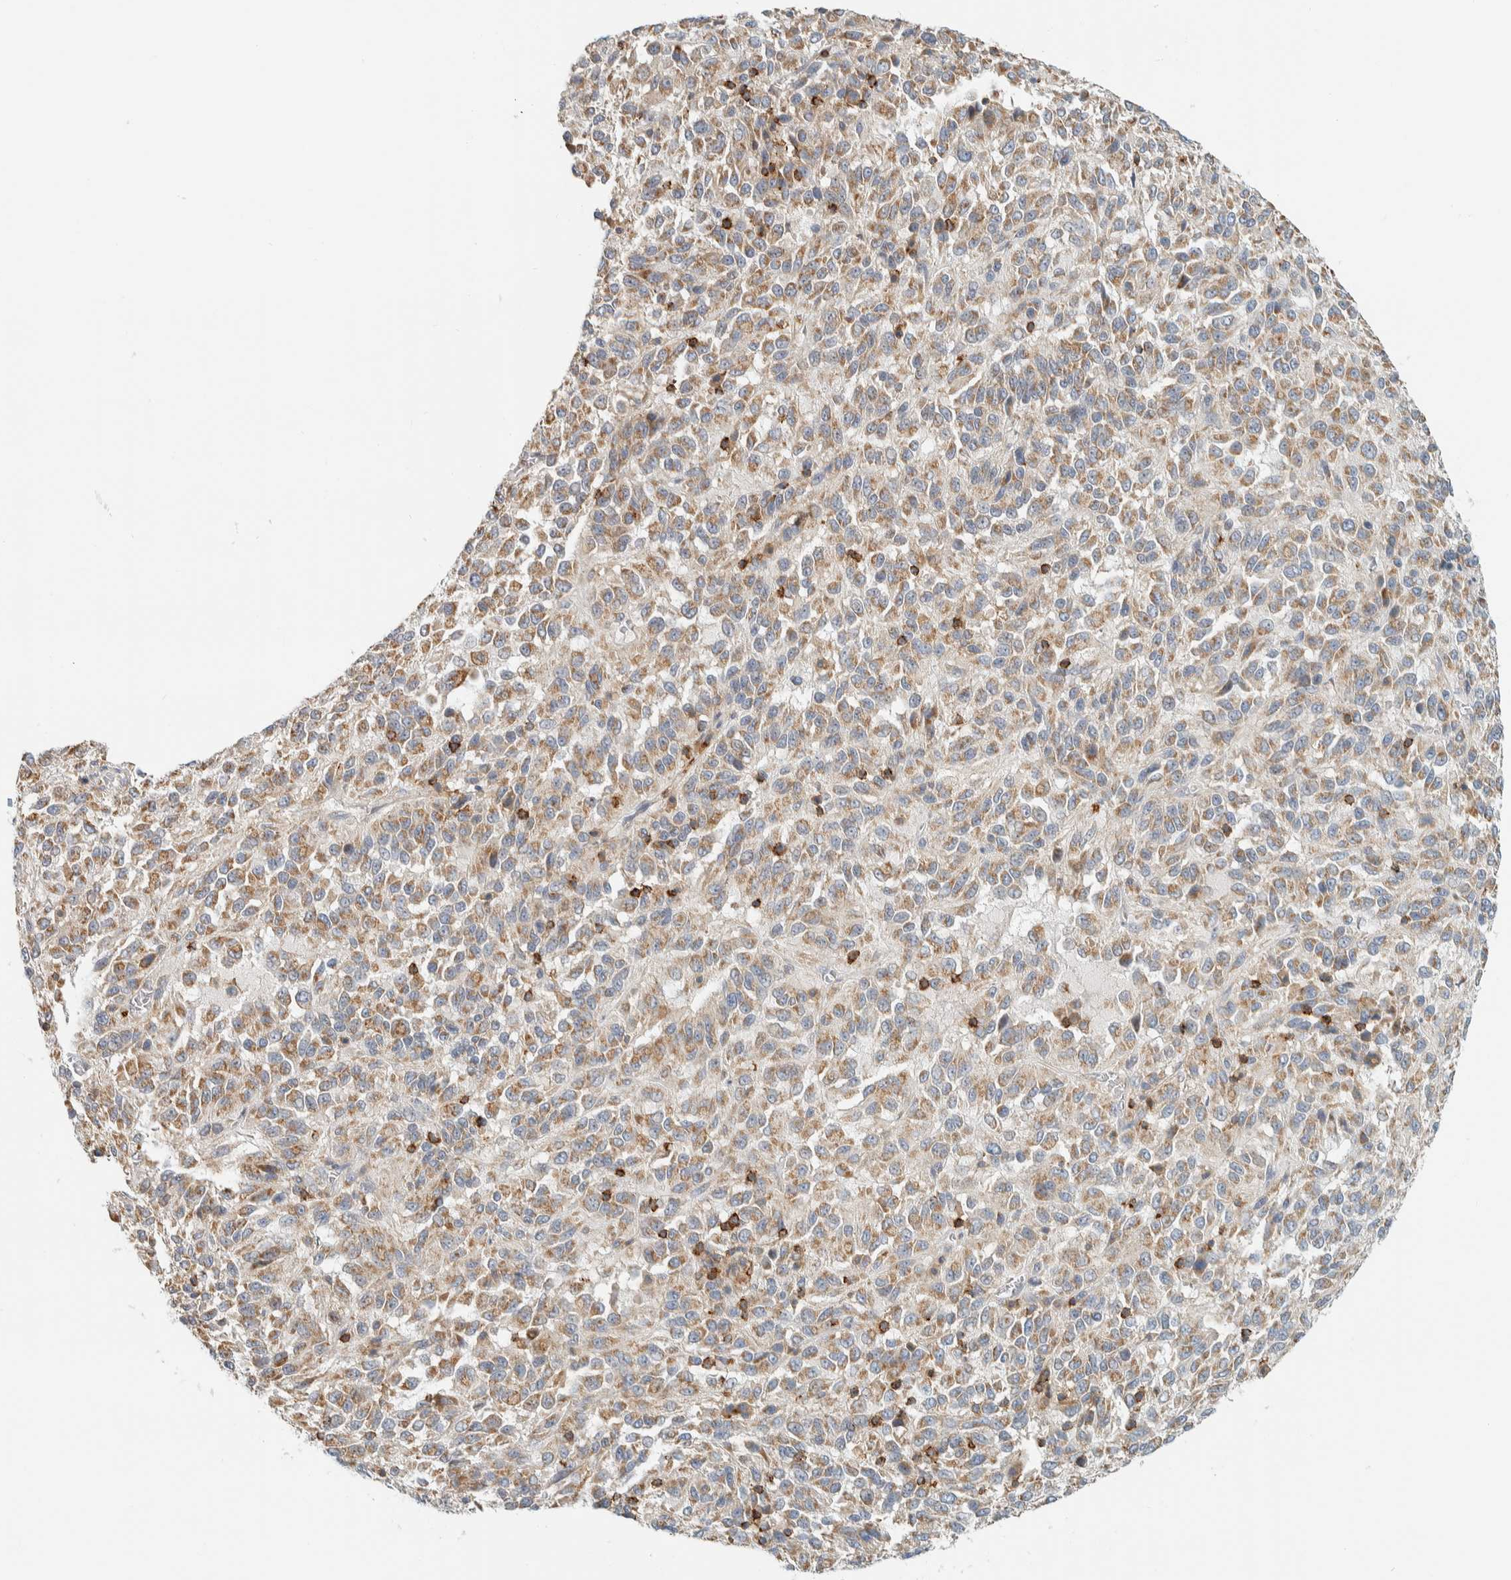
{"staining": {"intensity": "weak", "quantity": ">75%", "location": "cytoplasmic/membranous"}, "tissue": "melanoma", "cell_type": "Tumor cells", "image_type": "cancer", "snomed": [{"axis": "morphology", "description": "Malignant melanoma, Metastatic site"}, {"axis": "topography", "description": "Lung"}], "caption": "Human malignant melanoma (metastatic site) stained with a protein marker exhibits weak staining in tumor cells.", "gene": "CCDC57", "patient": {"sex": "male", "age": 64}}